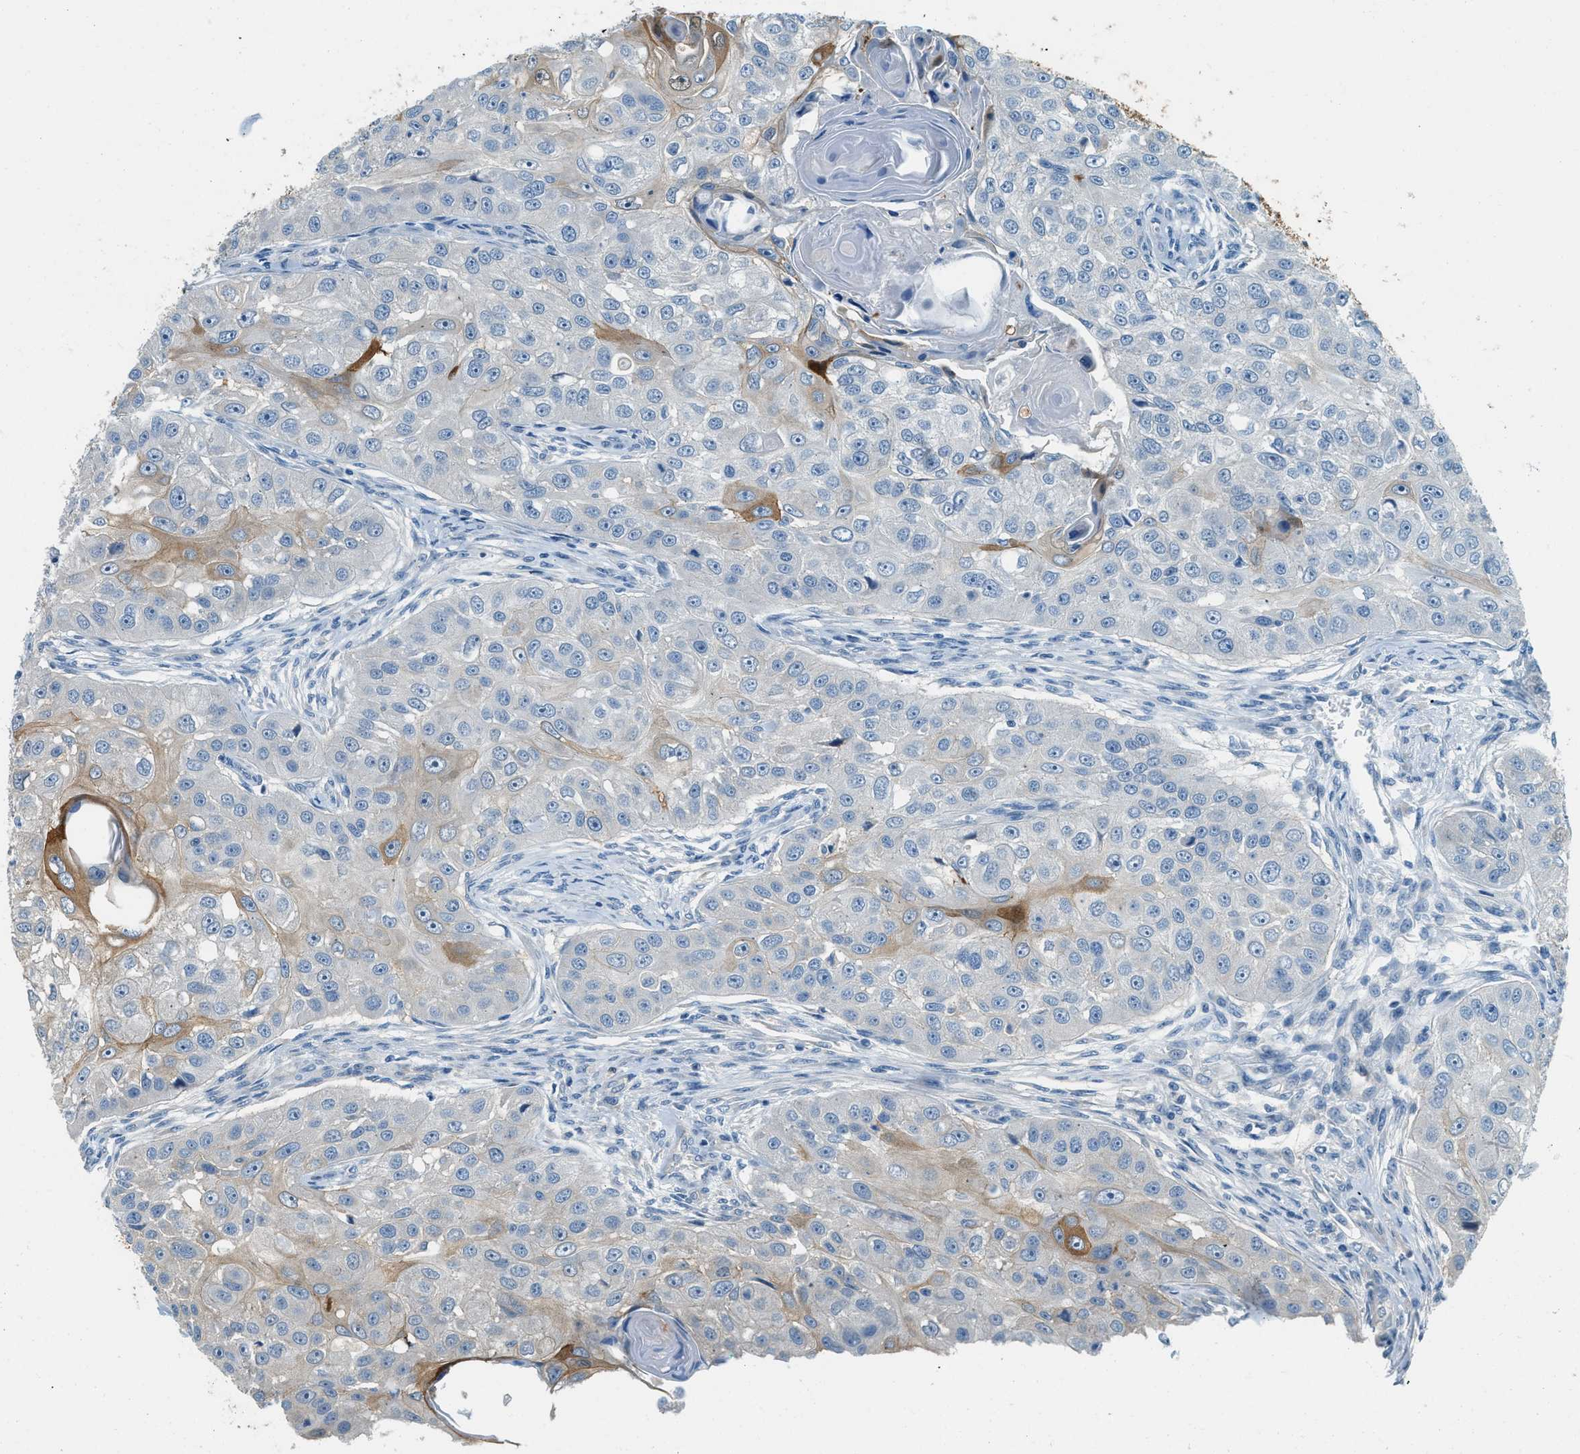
{"staining": {"intensity": "moderate", "quantity": "<25%", "location": "cytoplasmic/membranous"}, "tissue": "head and neck cancer", "cell_type": "Tumor cells", "image_type": "cancer", "snomed": [{"axis": "morphology", "description": "Normal tissue, NOS"}, {"axis": "morphology", "description": "Squamous cell carcinoma, NOS"}, {"axis": "topography", "description": "Skeletal muscle"}, {"axis": "topography", "description": "Head-Neck"}], "caption": "Brown immunohistochemical staining in human head and neck squamous cell carcinoma demonstrates moderate cytoplasmic/membranous expression in about <25% of tumor cells. The protein is shown in brown color, while the nuclei are stained blue.", "gene": "ZNF367", "patient": {"sex": "male", "age": 51}}